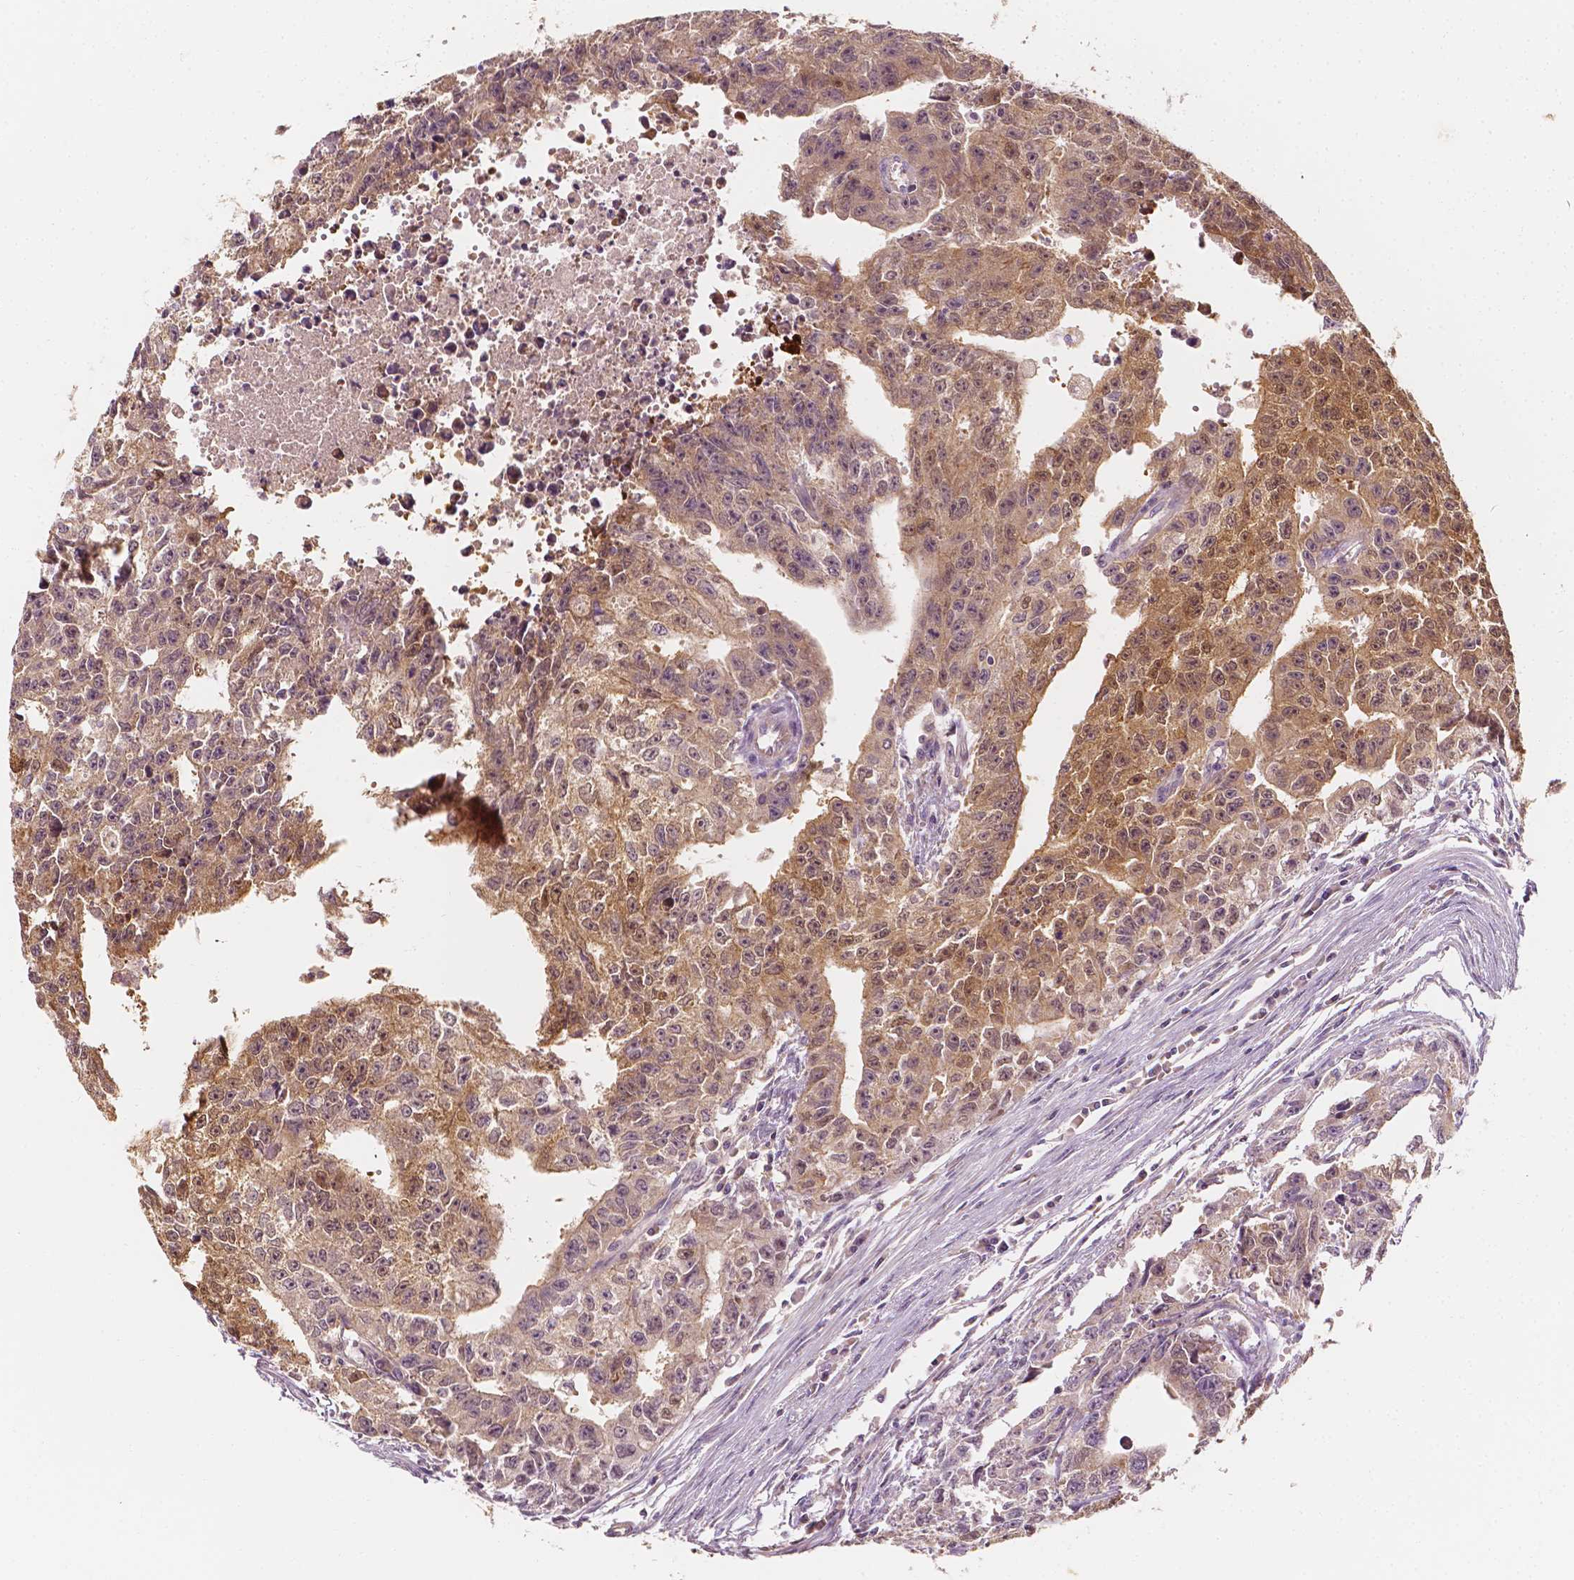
{"staining": {"intensity": "moderate", "quantity": "25%-75%", "location": "cytoplasmic/membranous"}, "tissue": "testis cancer", "cell_type": "Tumor cells", "image_type": "cancer", "snomed": [{"axis": "morphology", "description": "Carcinoma, Embryonal, NOS"}, {"axis": "morphology", "description": "Teratoma, malignant, NOS"}, {"axis": "topography", "description": "Testis"}], "caption": "The micrograph demonstrates immunohistochemical staining of testis cancer. There is moderate cytoplasmic/membranous staining is appreciated in approximately 25%-75% of tumor cells. Immunohistochemistry stains the protein in brown and the nuclei are stained blue.", "gene": "SHPK", "patient": {"sex": "male", "age": 24}}